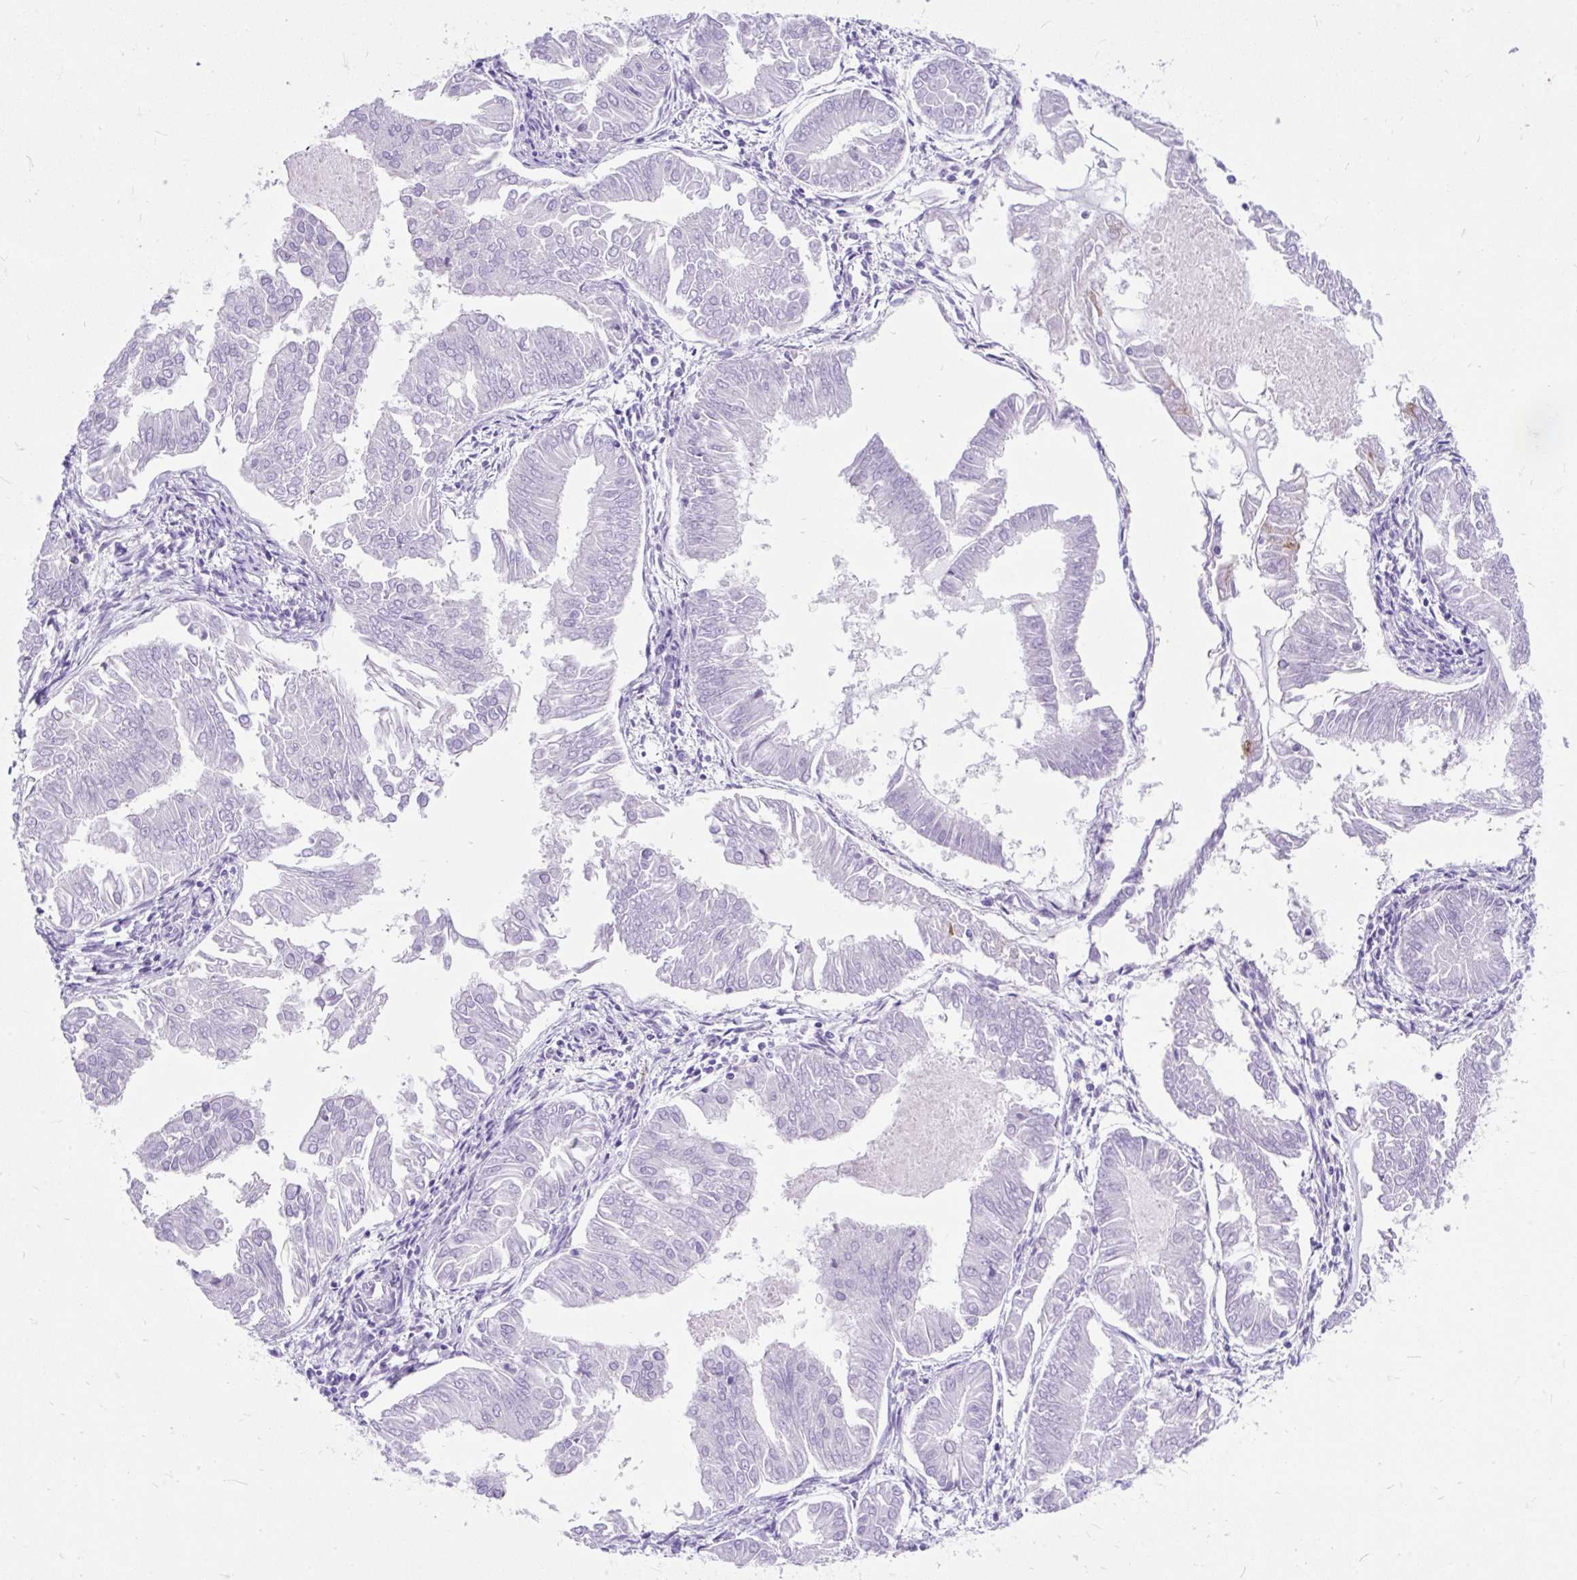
{"staining": {"intensity": "negative", "quantity": "none", "location": "none"}, "tissue": "endometrial cancer", "cell_type": "Tumor cells", "image_type": "cancer", "snomed": [{"axis": "morphology", "description": "Adenocarcinoma, NOS"}, {"axis": "topography", "description": "Endometrium"}], "caption": "Immunohistochemical staining of adenocarcinoma (endometrial) demonstrates no significant staining in tumor cells.", "gene": "SCGB1A1", "patient": {"sex": "female", "age": 53}}